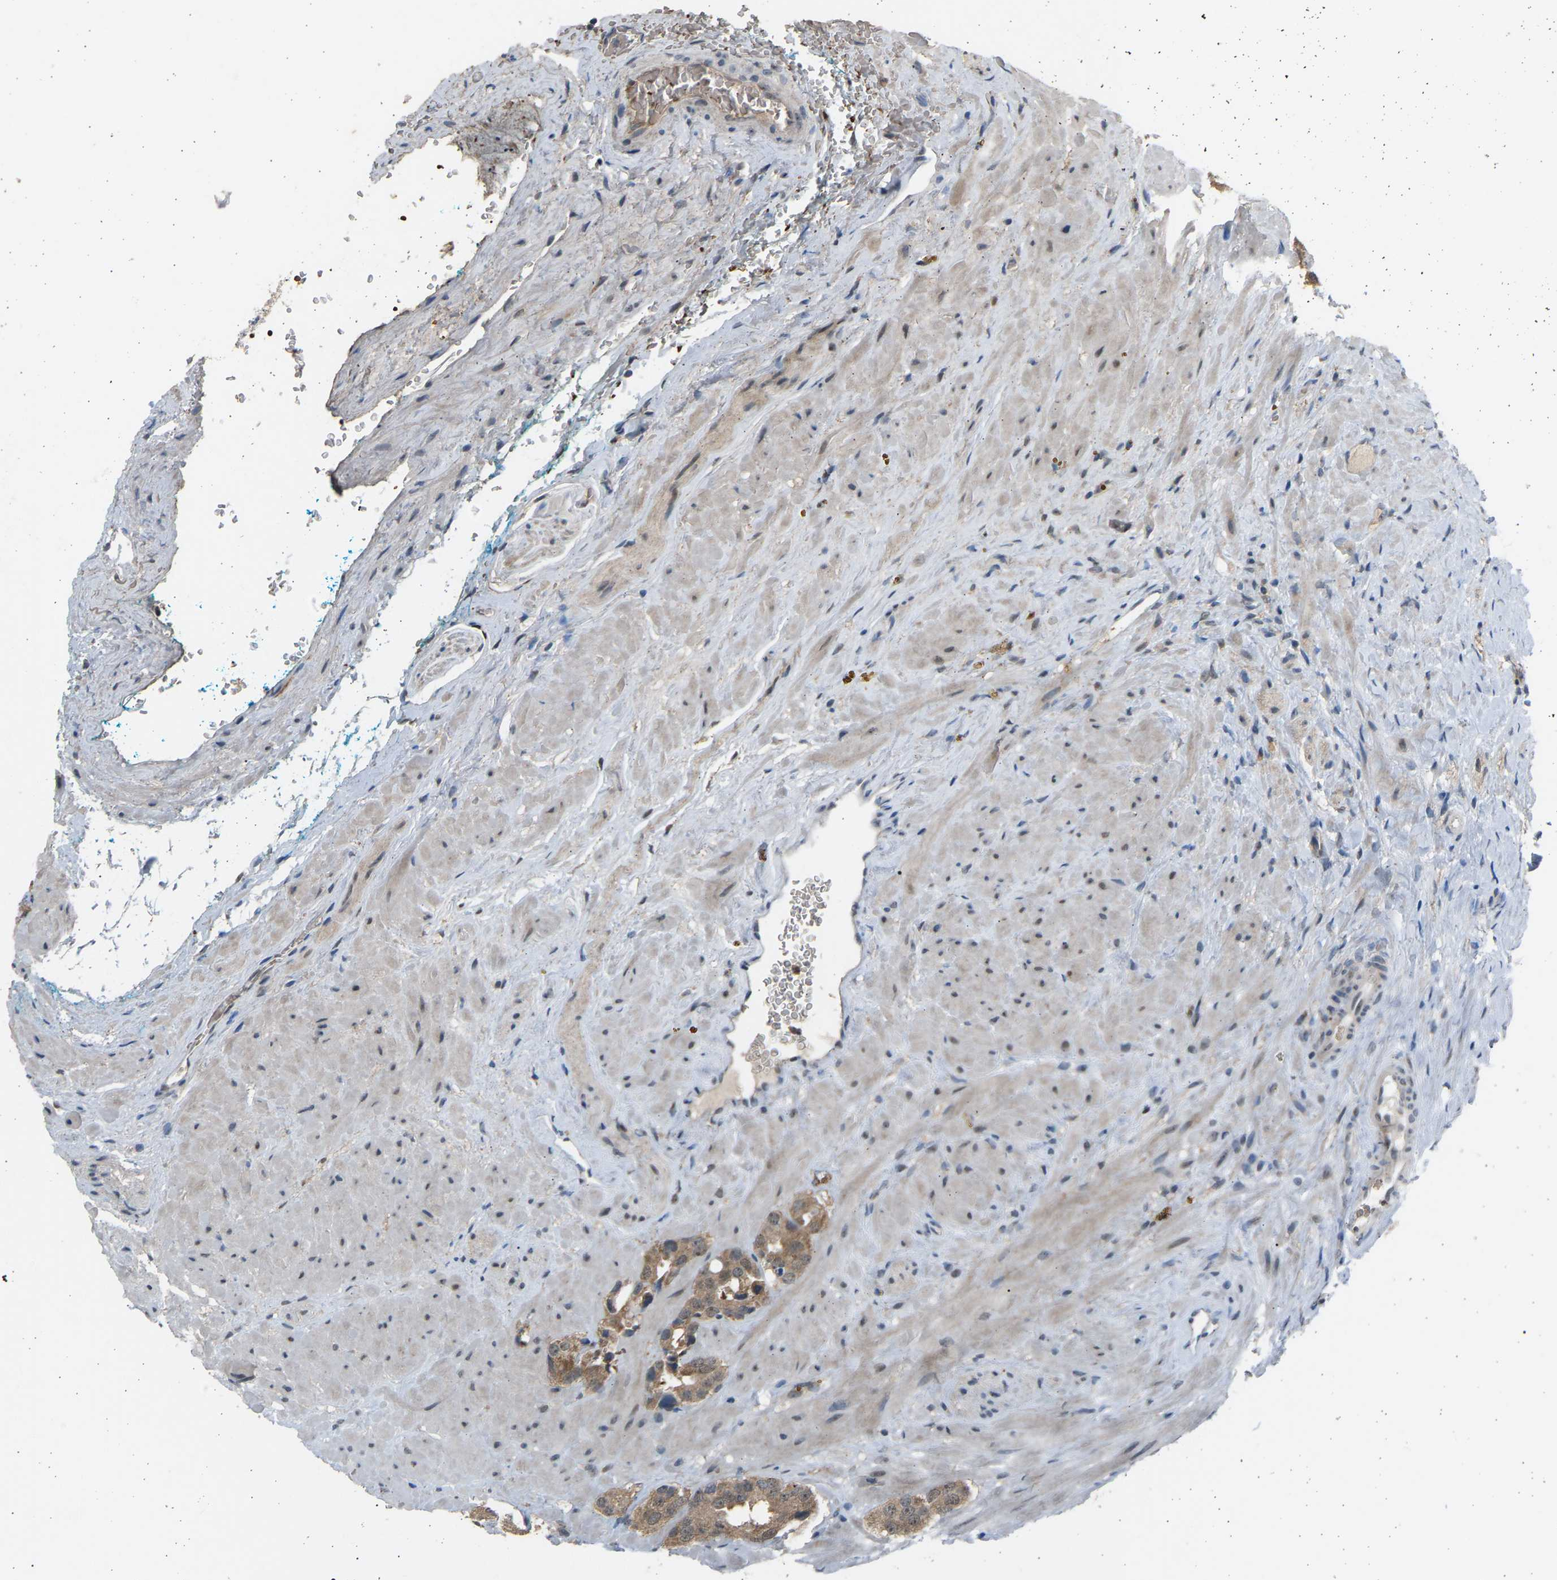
{"staining": {"intensity": "moderate", "quantity": ">75%", "location": "cytoplasmic/membranous"}, "tissue": "prostate cancer", "cell_type": "Tumor cells", "image_type": "cancer", "snomed": [{"axis": "morphology", "description": "Adenocarcinoma, High grade"}, {"axis": "topography", "description": "Prostate"}], "caption": "IHC (DAB (3,3'-diaminobenzidine)) staining of human prostate cancer shows moderate cytoplasmic/membranous protein positivity in about >75% of tumor cells.", "gene": "BIRC2", "patient": {"sex": "male", "age": 64}}